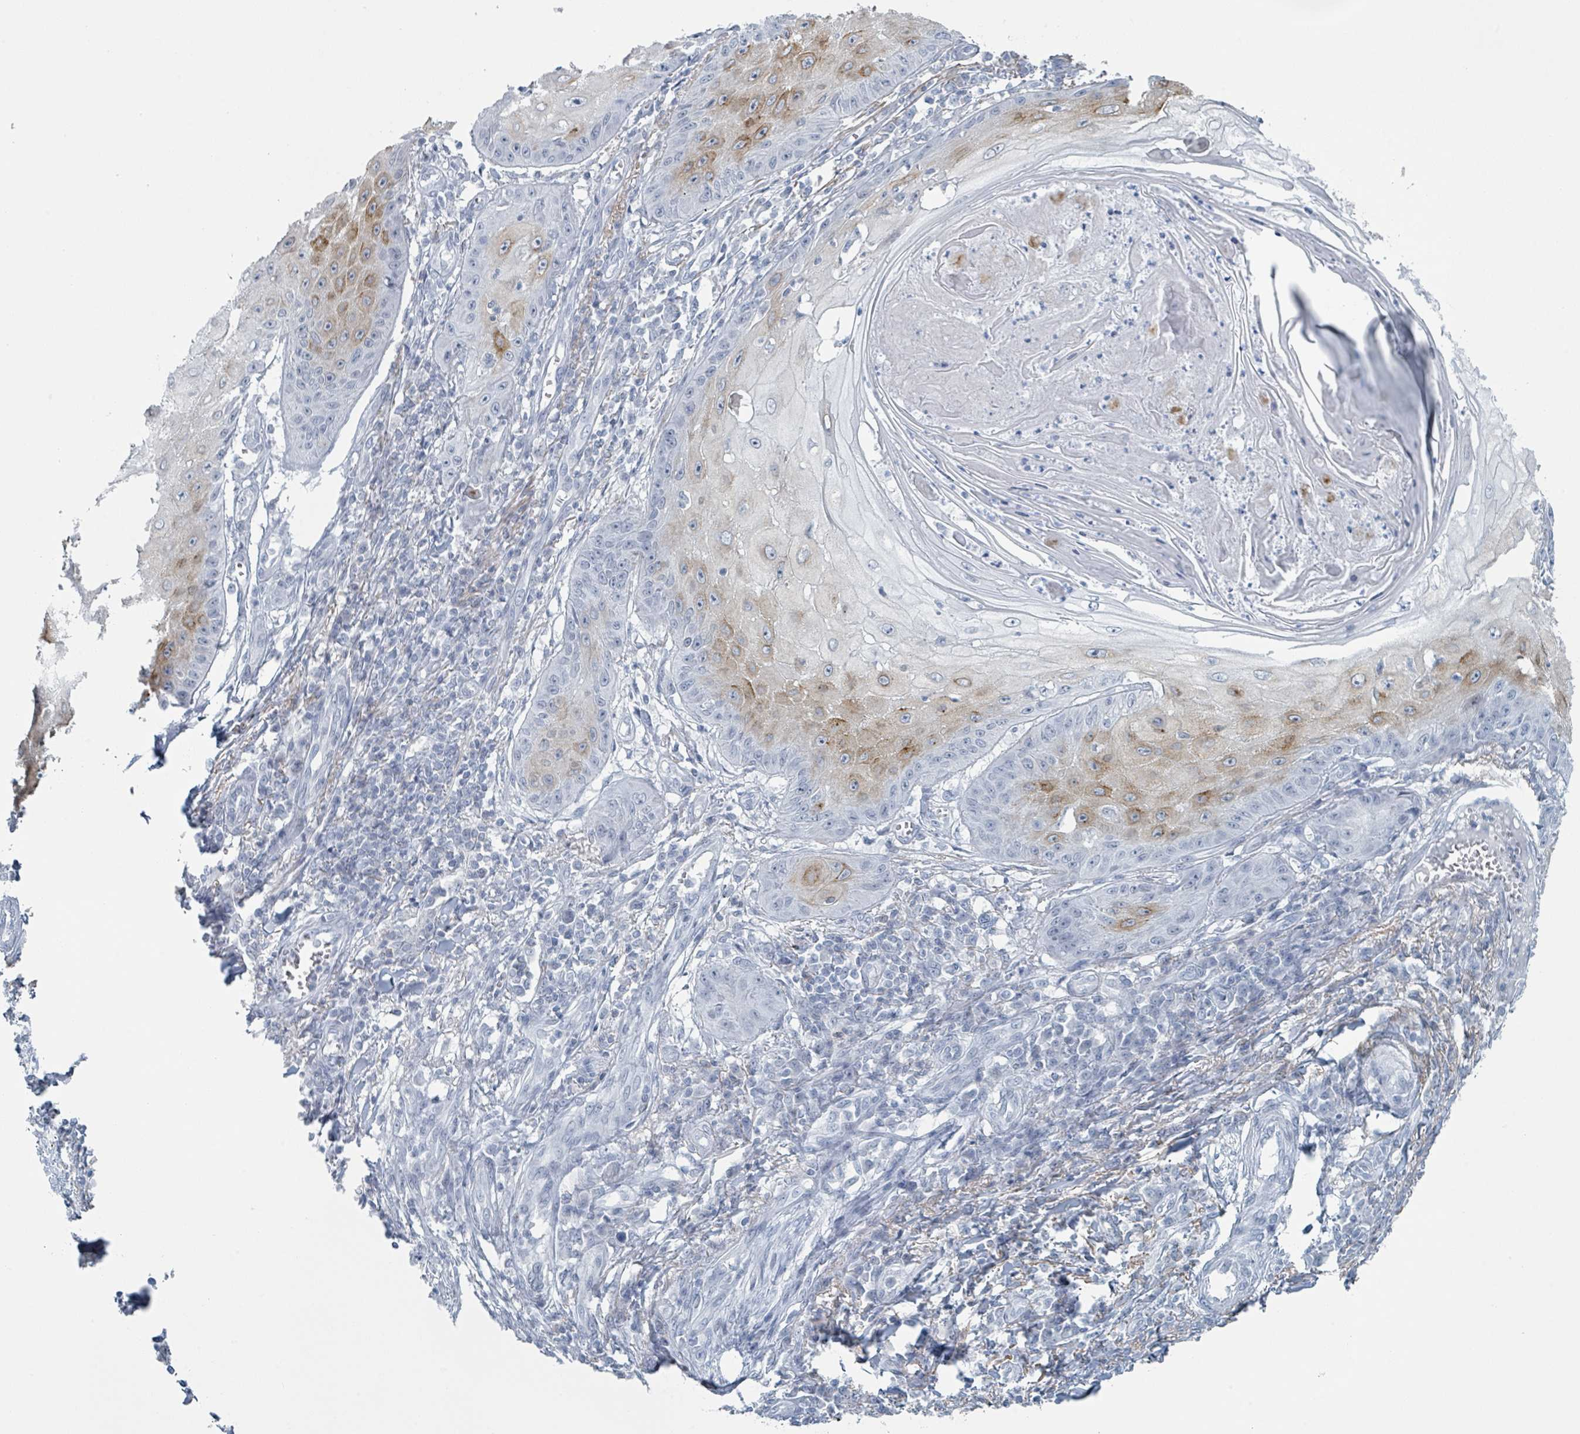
{"staining": {"intensity": "strong", "quantity": "<25%", "location": "cytoplasmic/membranous"}, "tissue": "skin cancer", "cell_type": "Tumor cells", "image_type": "cancer", "snomed": [{"axis": "morphology", "description": "Squamous cell carcinoma, NOS"}, {"axis": "topography", "description": "Skin"}], "caption": "Immunohistochemical staining of human skin cancer (squamous cell carcinoma) demonstrates medium levels of strong cytoplasmic/membranous protein staining in about <25% of tumor cells.", "gene": "GPR15LG", "patient": {"sex": "male", "age": 70}}